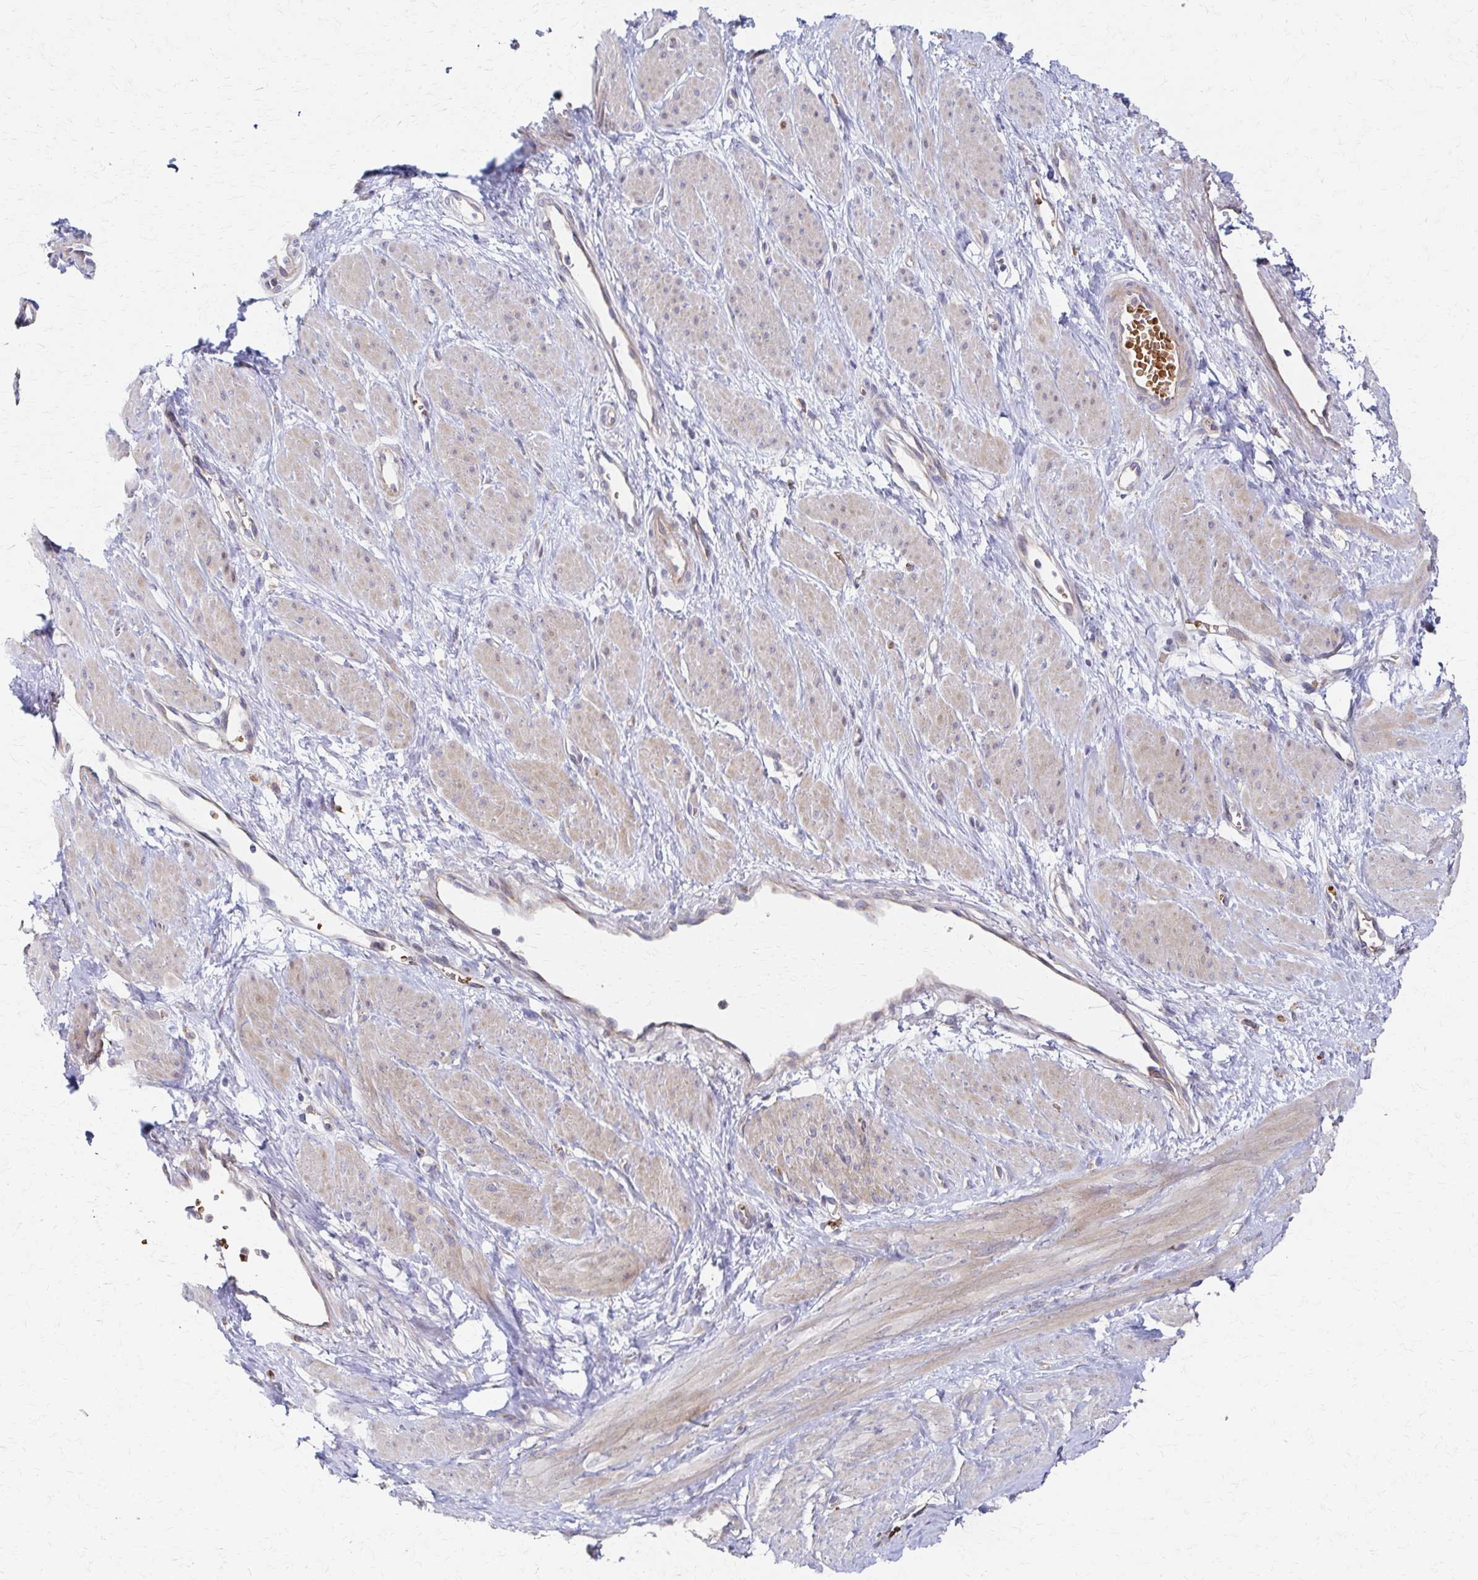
{"staining": {"intensity": "weak", "quantity": "<25%", "location": "cytoplasmic/membranous"}, "tissue": "smooth muscle", "cell_type": "Smooth muscle cells", "image_type": "normal", "snomed": [{"axis": "morphology", "description": "Normal tissue, NOS"}, {"axis": "topography", "description": "Smooth muscle"}, {"axis": "topography", "description": "Uterus"}], "caption": "The image displays no staining of smooth muscle cells in normal smooth muscle.", "gene": "SKA2", "patient": {"sex": "female", "age": 39}}